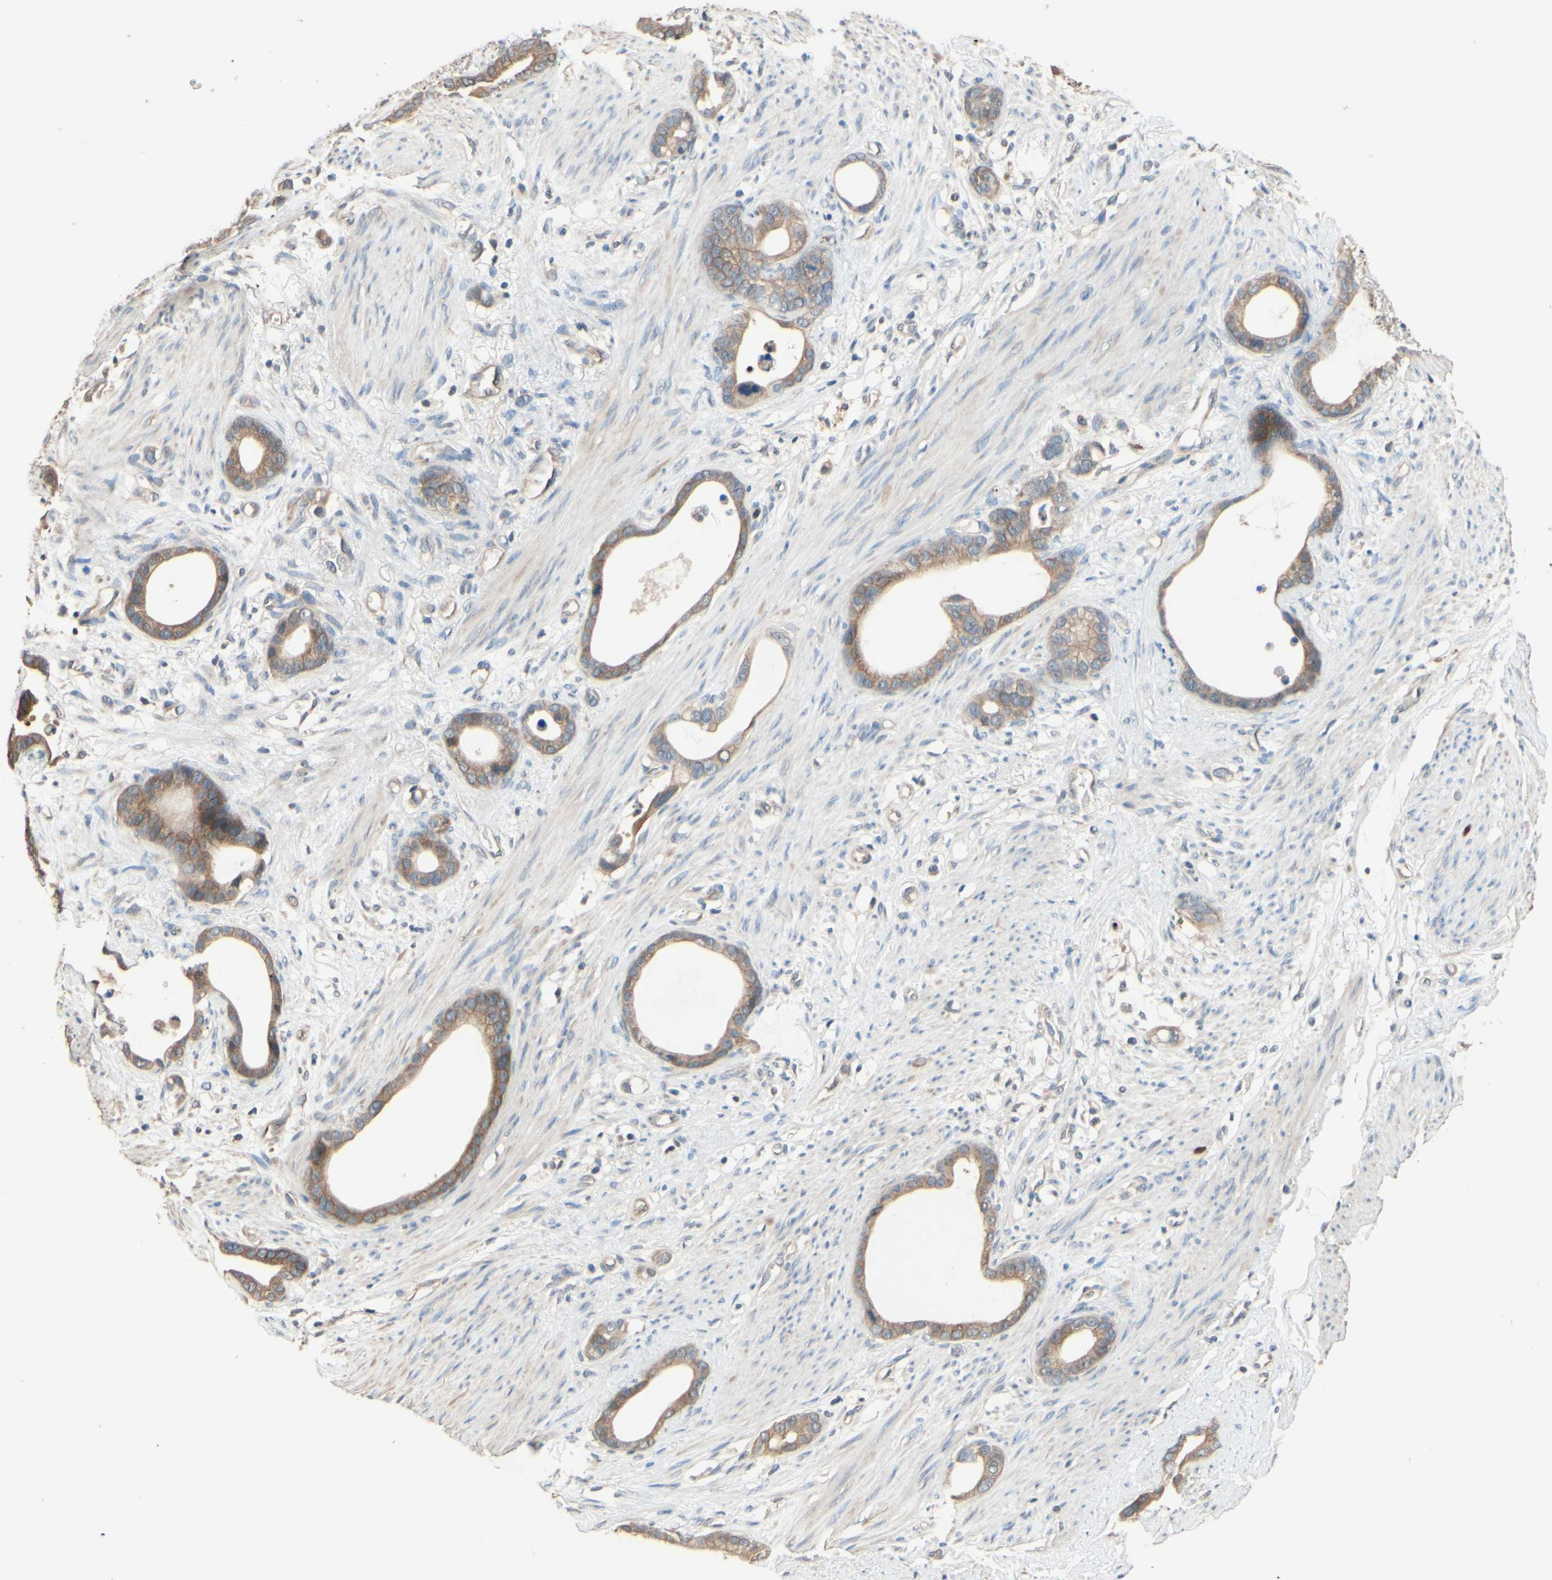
{"staining": {"intensity": "weak", "quantity": ">75%", "location": "cytoplasmic/membranous"}, "tissue": "stomach cancer", "cell_type": "Tumor cells", "image_type": "cancer", "snomed": [{"axis": "morphology", "description": "Adenocarcinoma, NOS"}, {"axis": "topography", "description": "Stomach"}], "caption": "Immunohistochemistry (IHC) (DAB) staining of adenocarcinoma (stomach) displays weak cytoplasmic/membranous protein positivity in approximately >75% of tumor cells. Nuclei are stained in blue.", "gene": "SMIM19", "patient": {"sex": "female", "age": 75}}